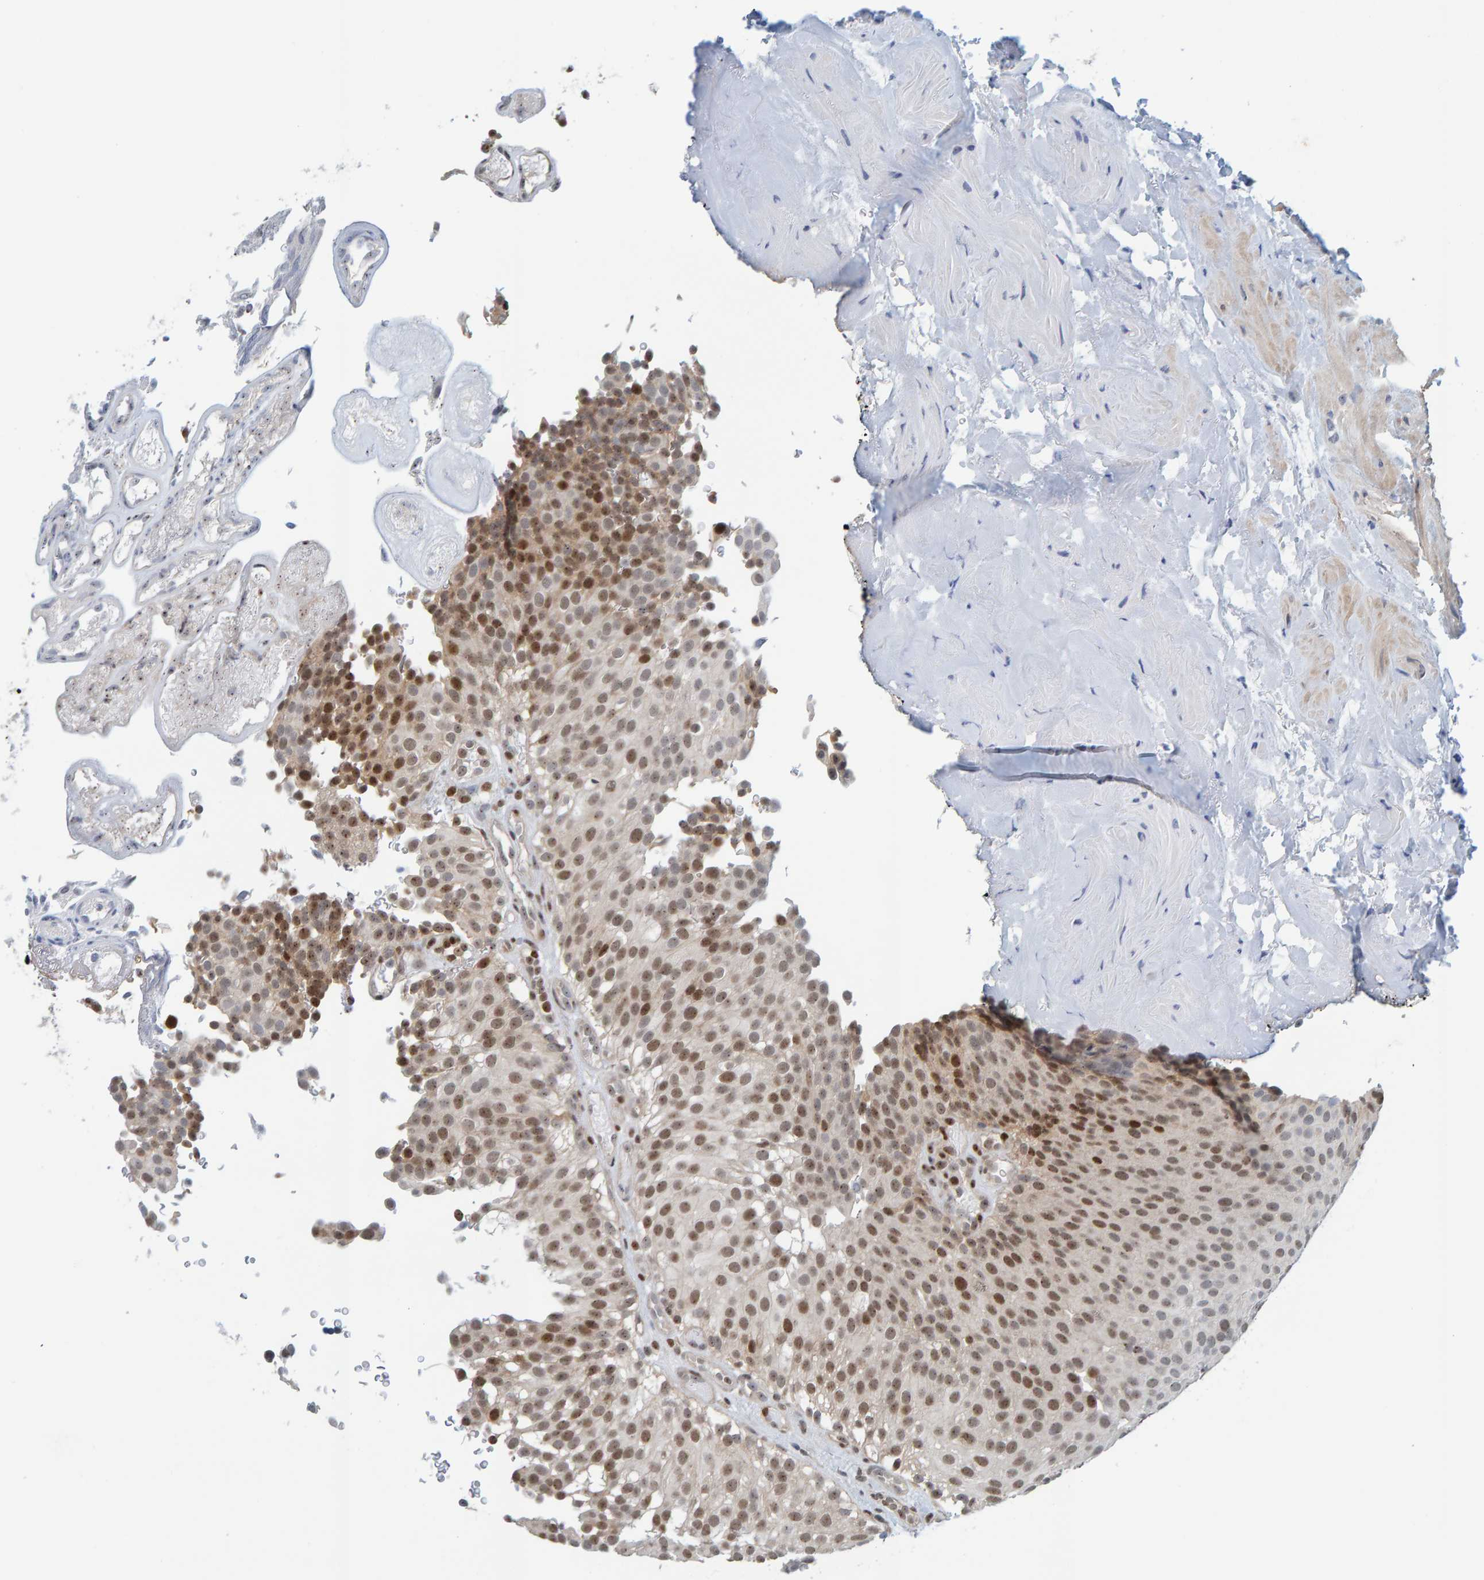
{"staining": {"intensity": "moderate", "quantity": ">75%", "location": "nuclear"}, "tissue": "urothelial cancer", "cell_type": "Tumor cells", "image_type": "cancer", "snomed": [{"axis": "morphology", "description": "Urothelial carcinoma, Low grade"}, {"axis": "topography", "description": "Urinary bladder"}], "caption": "Tumor cells display moderate nuclear staining in about >75% of cells in urothelial cancer. (DAB (3,3'-diaminobenzidine) IHC, brown staining for protein, blue staining for nuclei).", "gene": "POLR1E", "patient": {"sex": "male", "age": 78}}